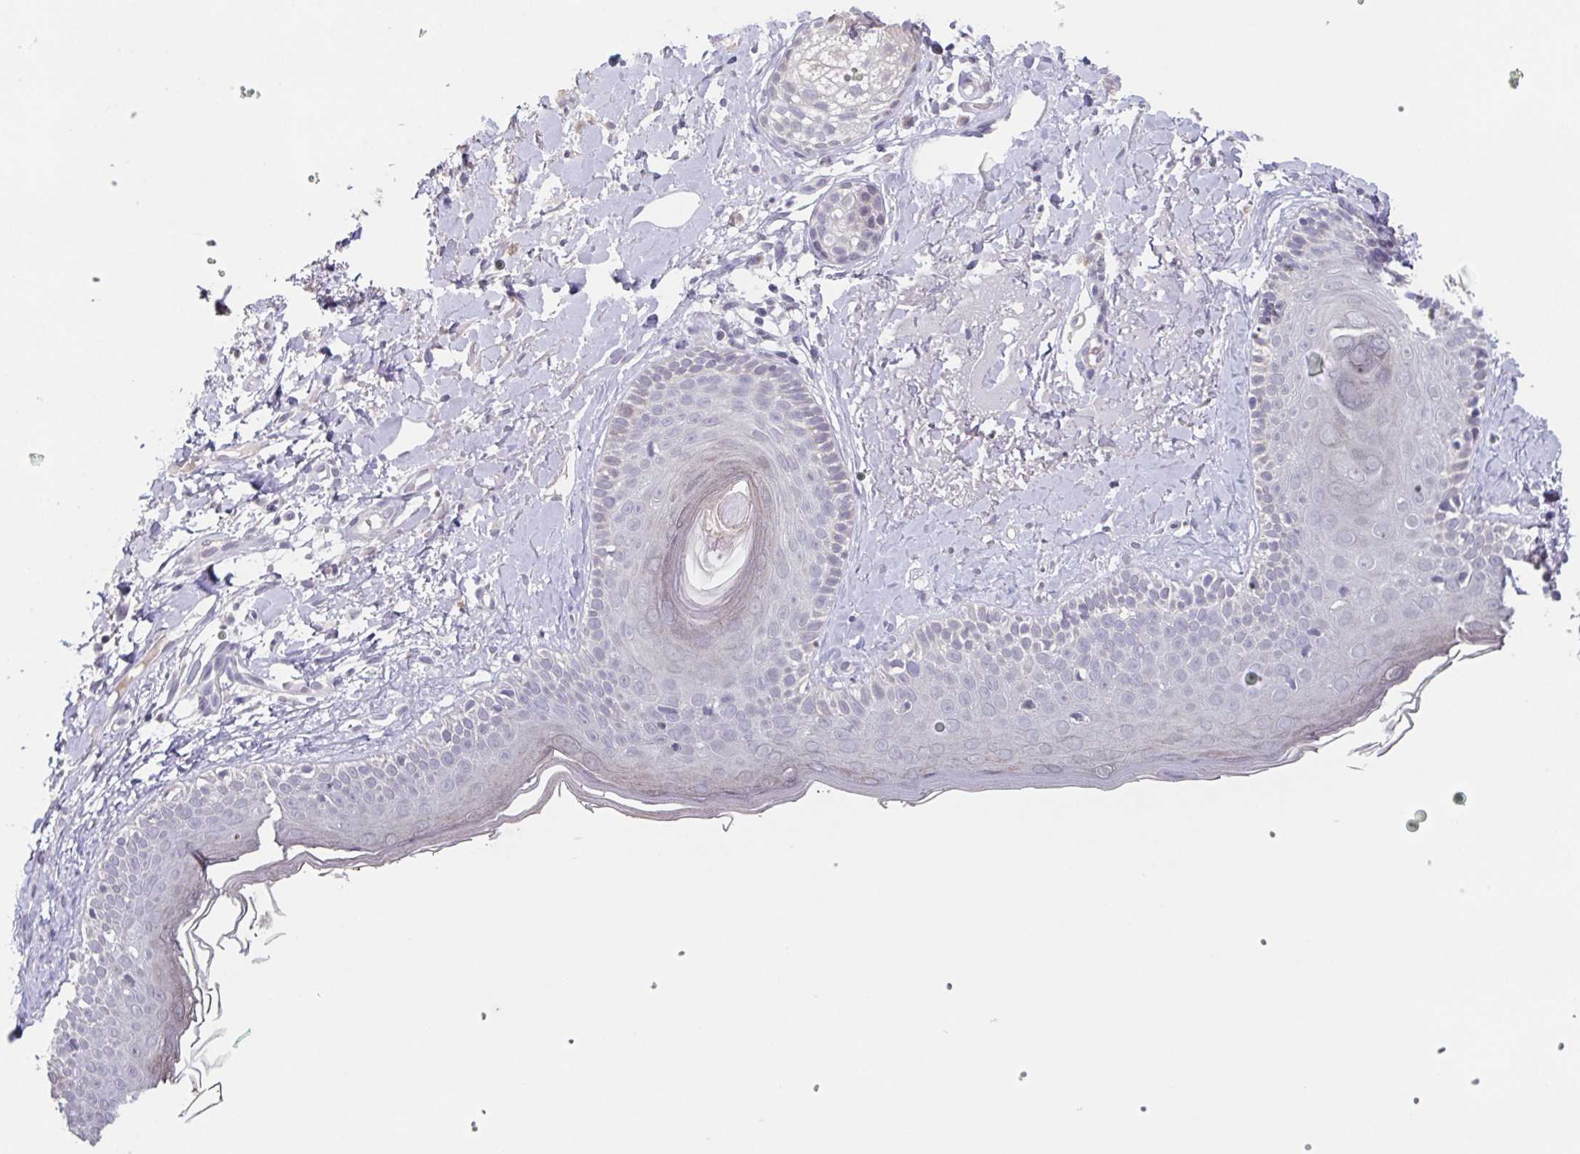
{"staining": {"intensity": "negative", "quantity": "none", "location": "none"}, "tissue": "skin", "cell_type": "Fibroblasts", "image_type": "normal", "snomed": [{"axis": "morphology", "description": "Normal tissue, NOS"}, {"axis": "topography", "description": "Skin"}], "caption": "DAB immunohistochemical staining of unremarkable human skin reveals no significant staining in fibroblasts.", "gene": "GHRL", "patient": {"sex": "male", "age": 73}}